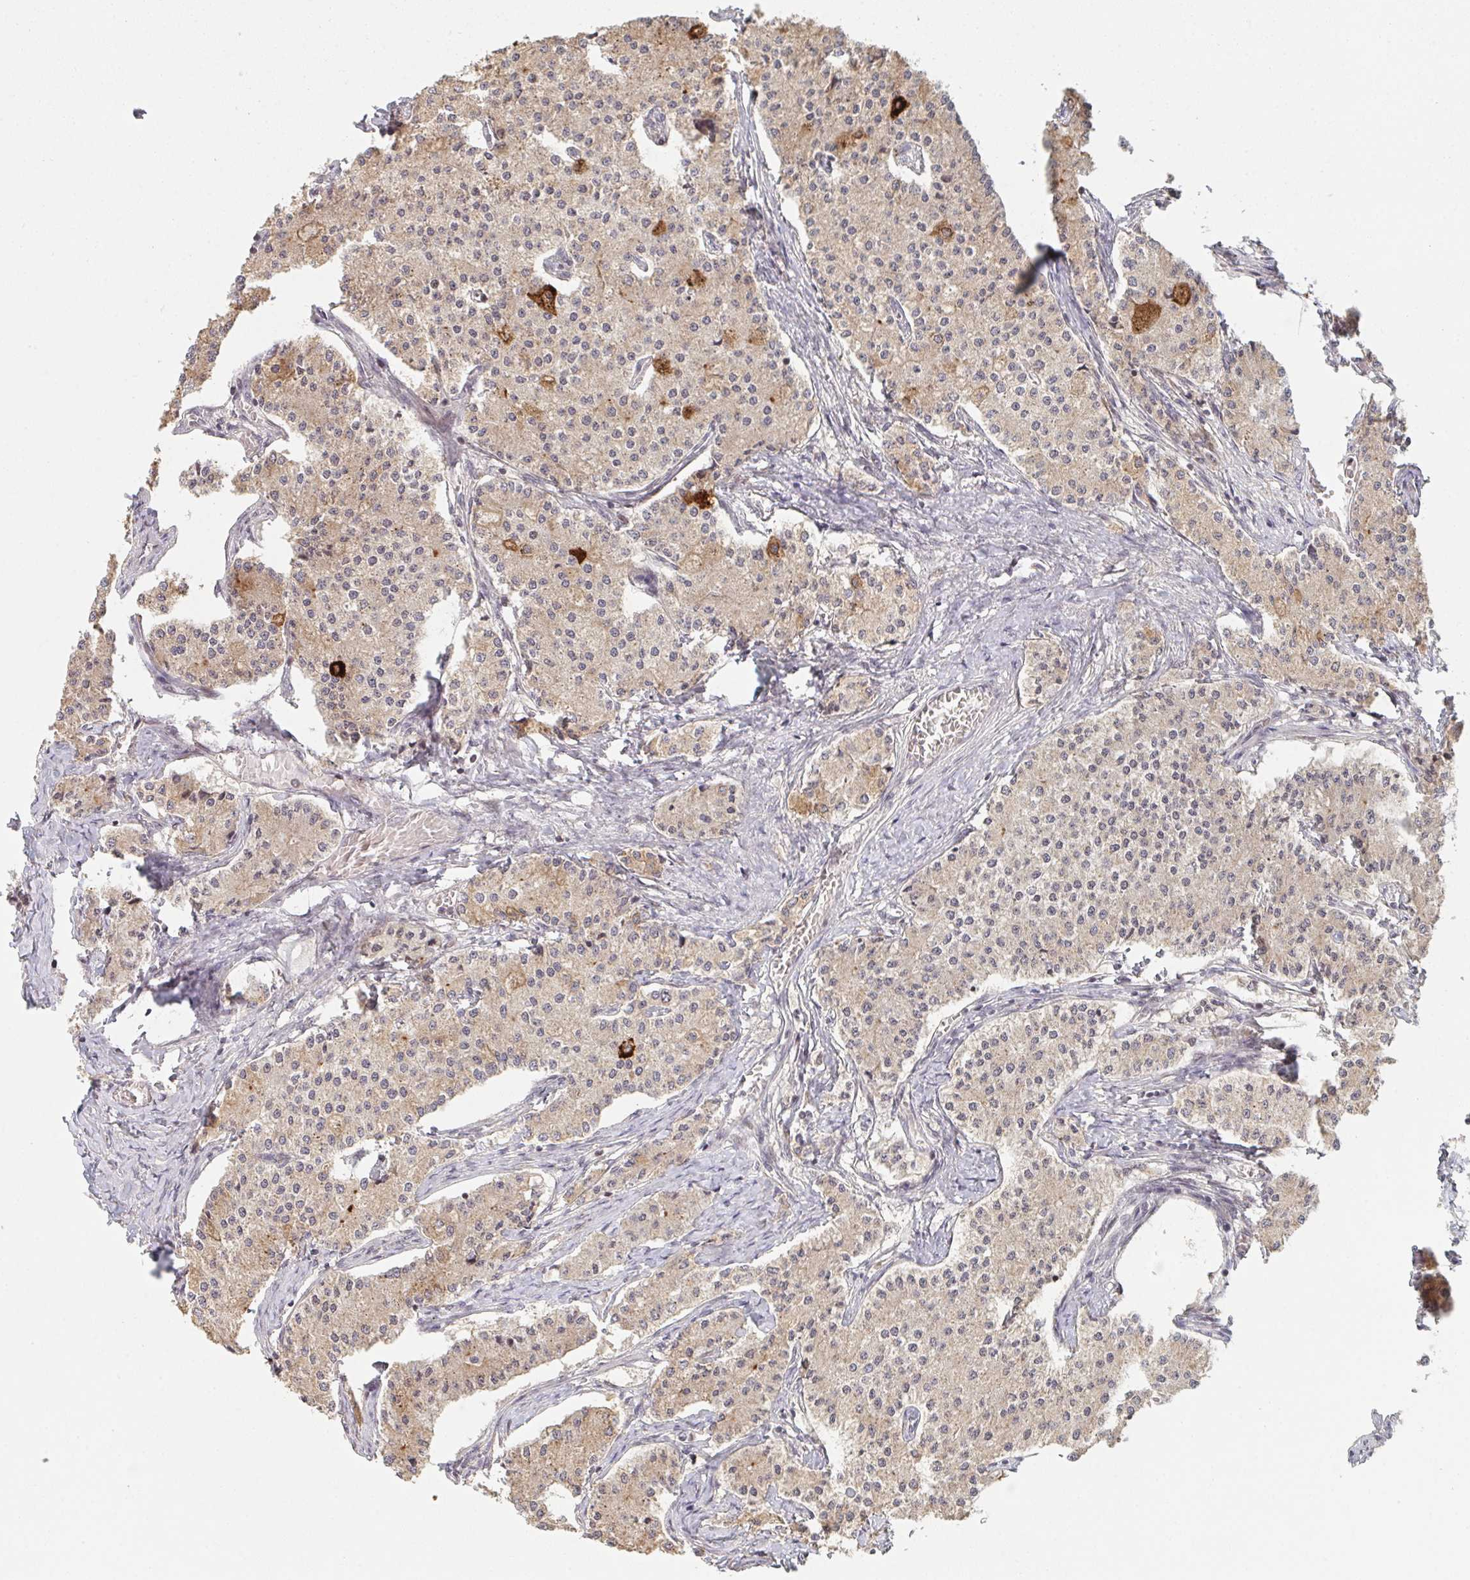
{"staining": {"intensity": "strong", "quantity": "<25%", "location": "cytoplasmic/membranous"}, "tissue": "carcinoid", "cell_type": "Tumor cells", "image_type": "cancer", "snomed": [{"axis": "morphology", "description": "Carcinoid, malignant, NOS"}, {"axis": "topography", "description": "Colon"}], "caption": "A high-resolution photomicrograph shows IHC staining of carcinoid (malignant), which exhibits strong cytoplasmic/membranous expression in about <25% of tumor cells.", "gene": "DCST1", "patient": {"sex": "female", "age": 52}}